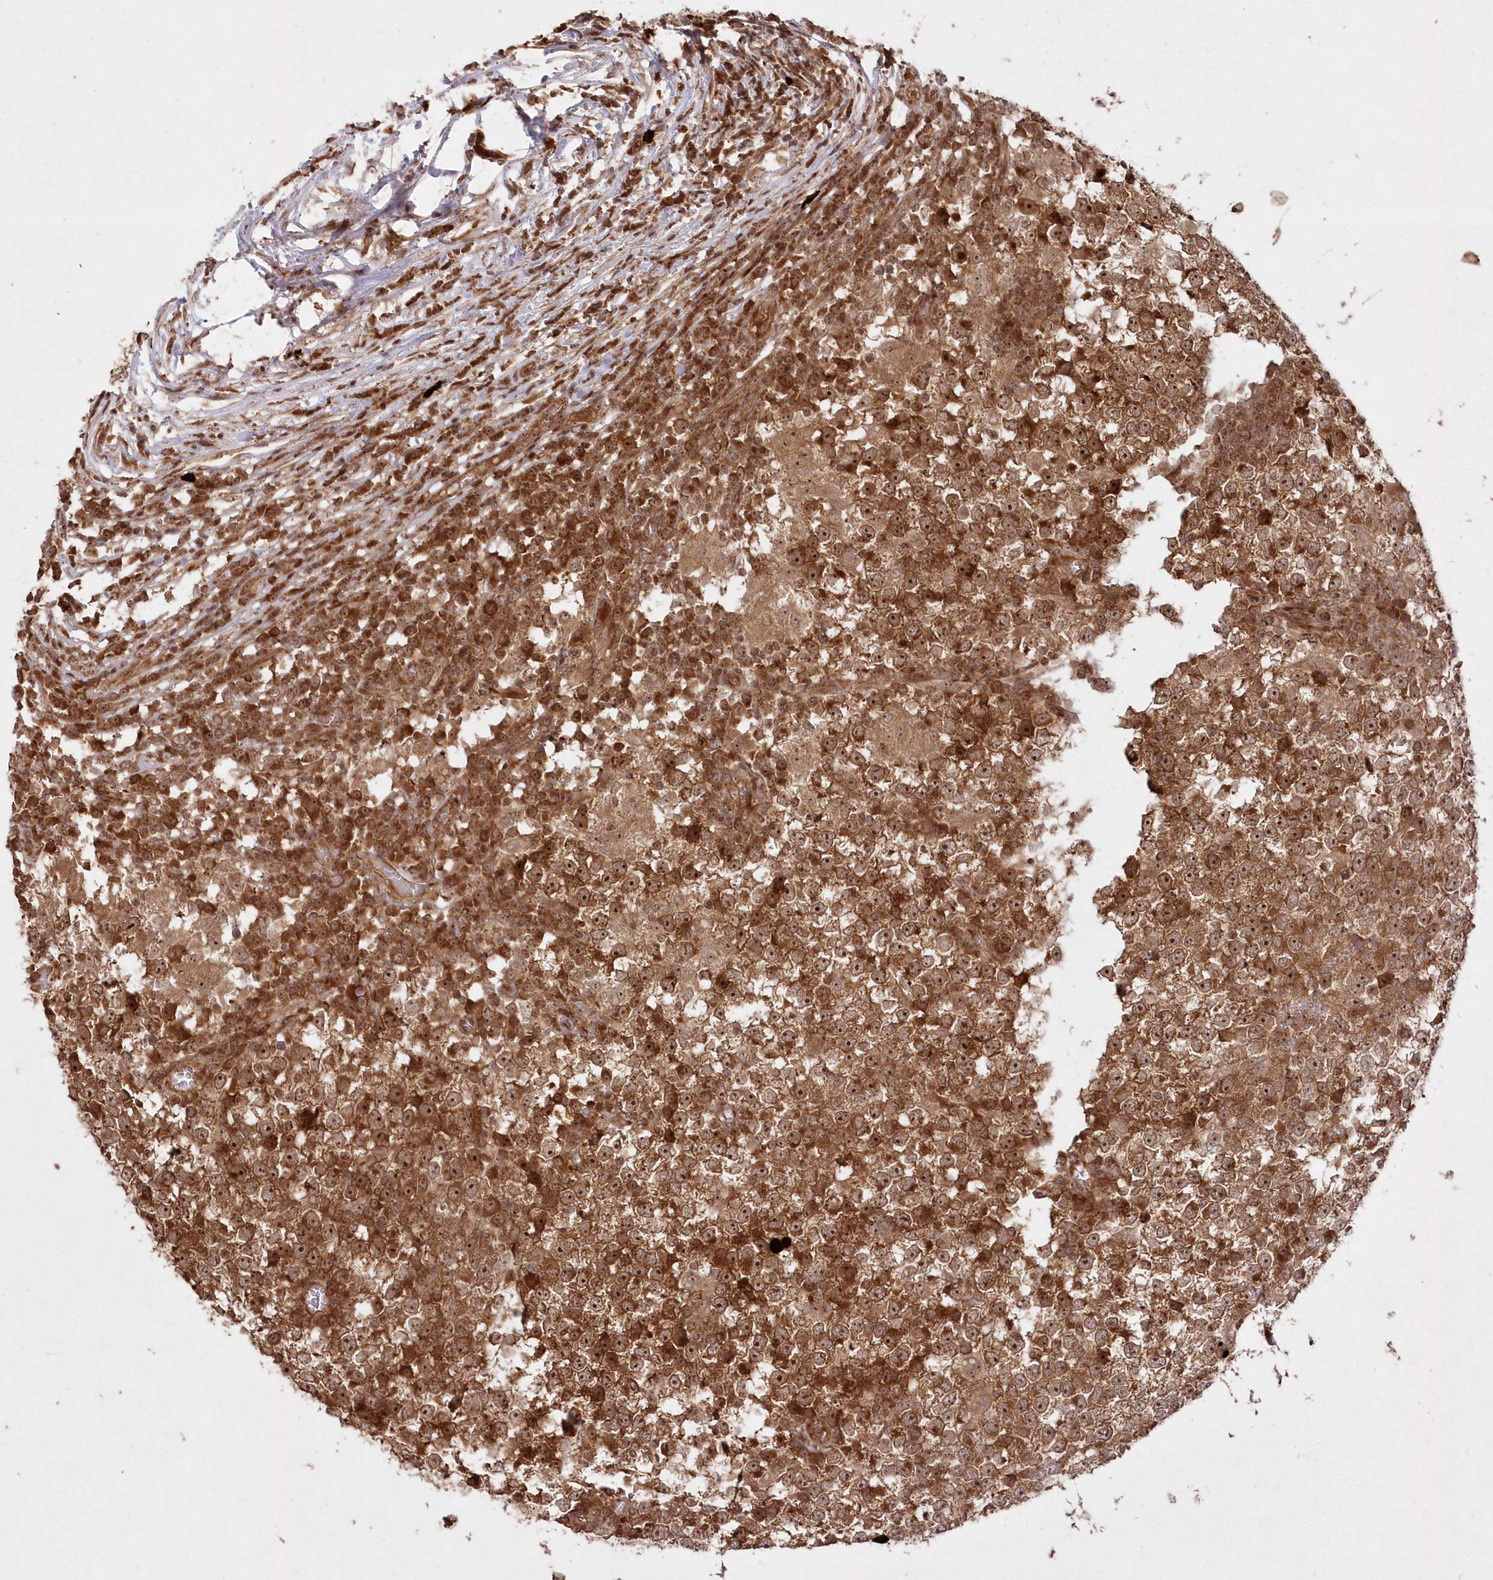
{"staining": {"intensity": "moderate", "quantity": ">75%", "location": "cytoplasmic/membranous,nuclear"}, "tissue": "testis cancer", "cell_type": "Tumor cells", "image_type": "cancer", "snomed": [{"axis": "morphology", "description": "Seminoma, NOS"}, {"axis": "topography", "description": "Testis"}], "caption": "Tumor cells demonstrate medium levels of moderate cytoplasmic/membranous and nuclear positivity in approximately >75% of cells in testis cancer.", "gene": "SERINC1", "patient": {"sex": "male", "age": 65}}